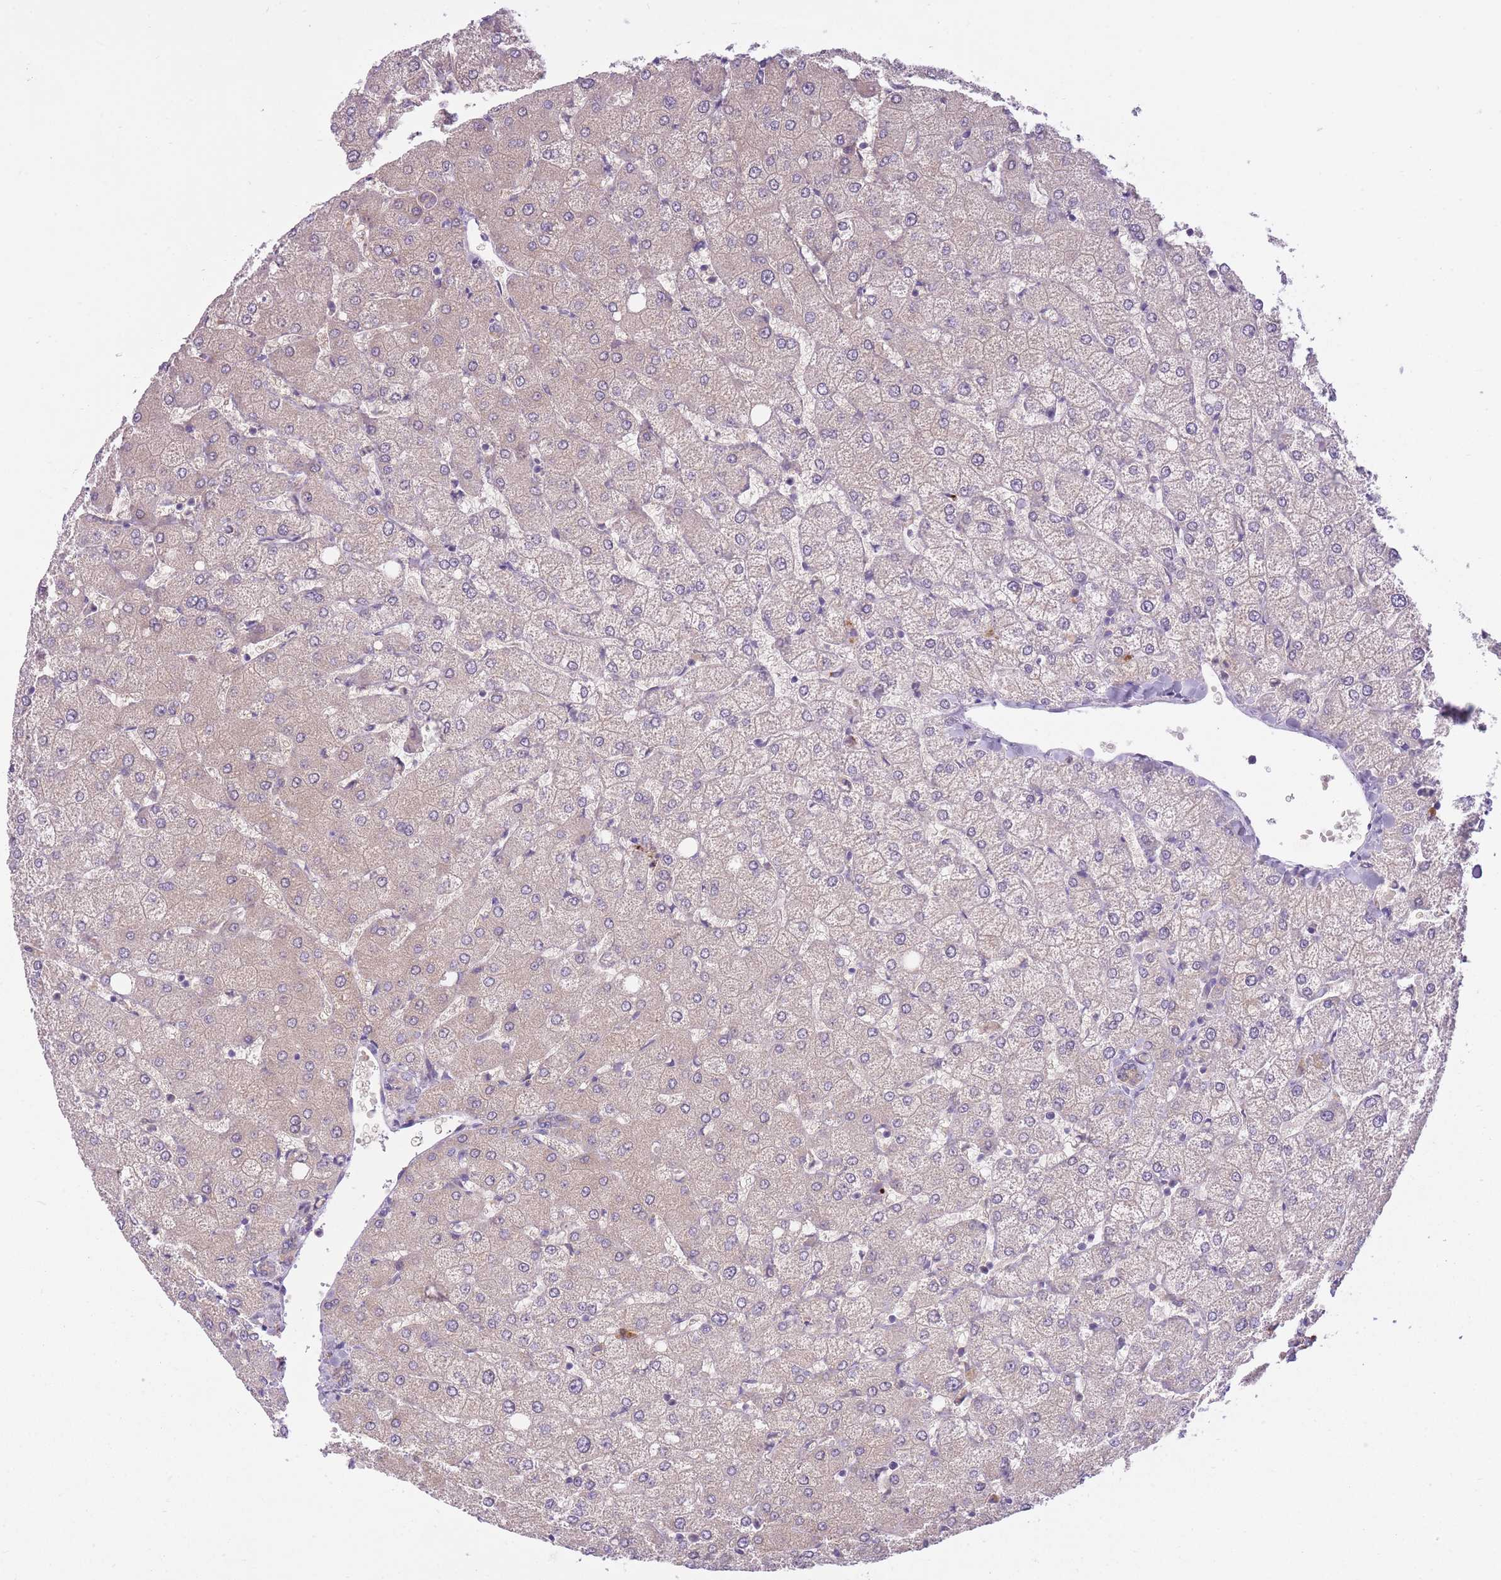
{"staining": {"intensity": "weak", "quantity": "25%-75%", "location": "cytoplasmic/membranous"}, "tissue": "liver", "cell_type": "Cholangiocytes", "image_type": "normal", "snomed": [{"axis": "morphology", "description": "Normal tissue, NOS"}, {"axis": "topography", "description": "Liver"}], "caption": "Protein staining displays weak cytoplasmic/membranous staining in about 25%-75% of cholangiocytes in unremarkable liver. The staining was performed using DAB, with brown indicating positive protein expression. Nuclei are stained blue with hematoxylin.", "gene": "REV1", "patient": {"sex": "female", "age": 54}}